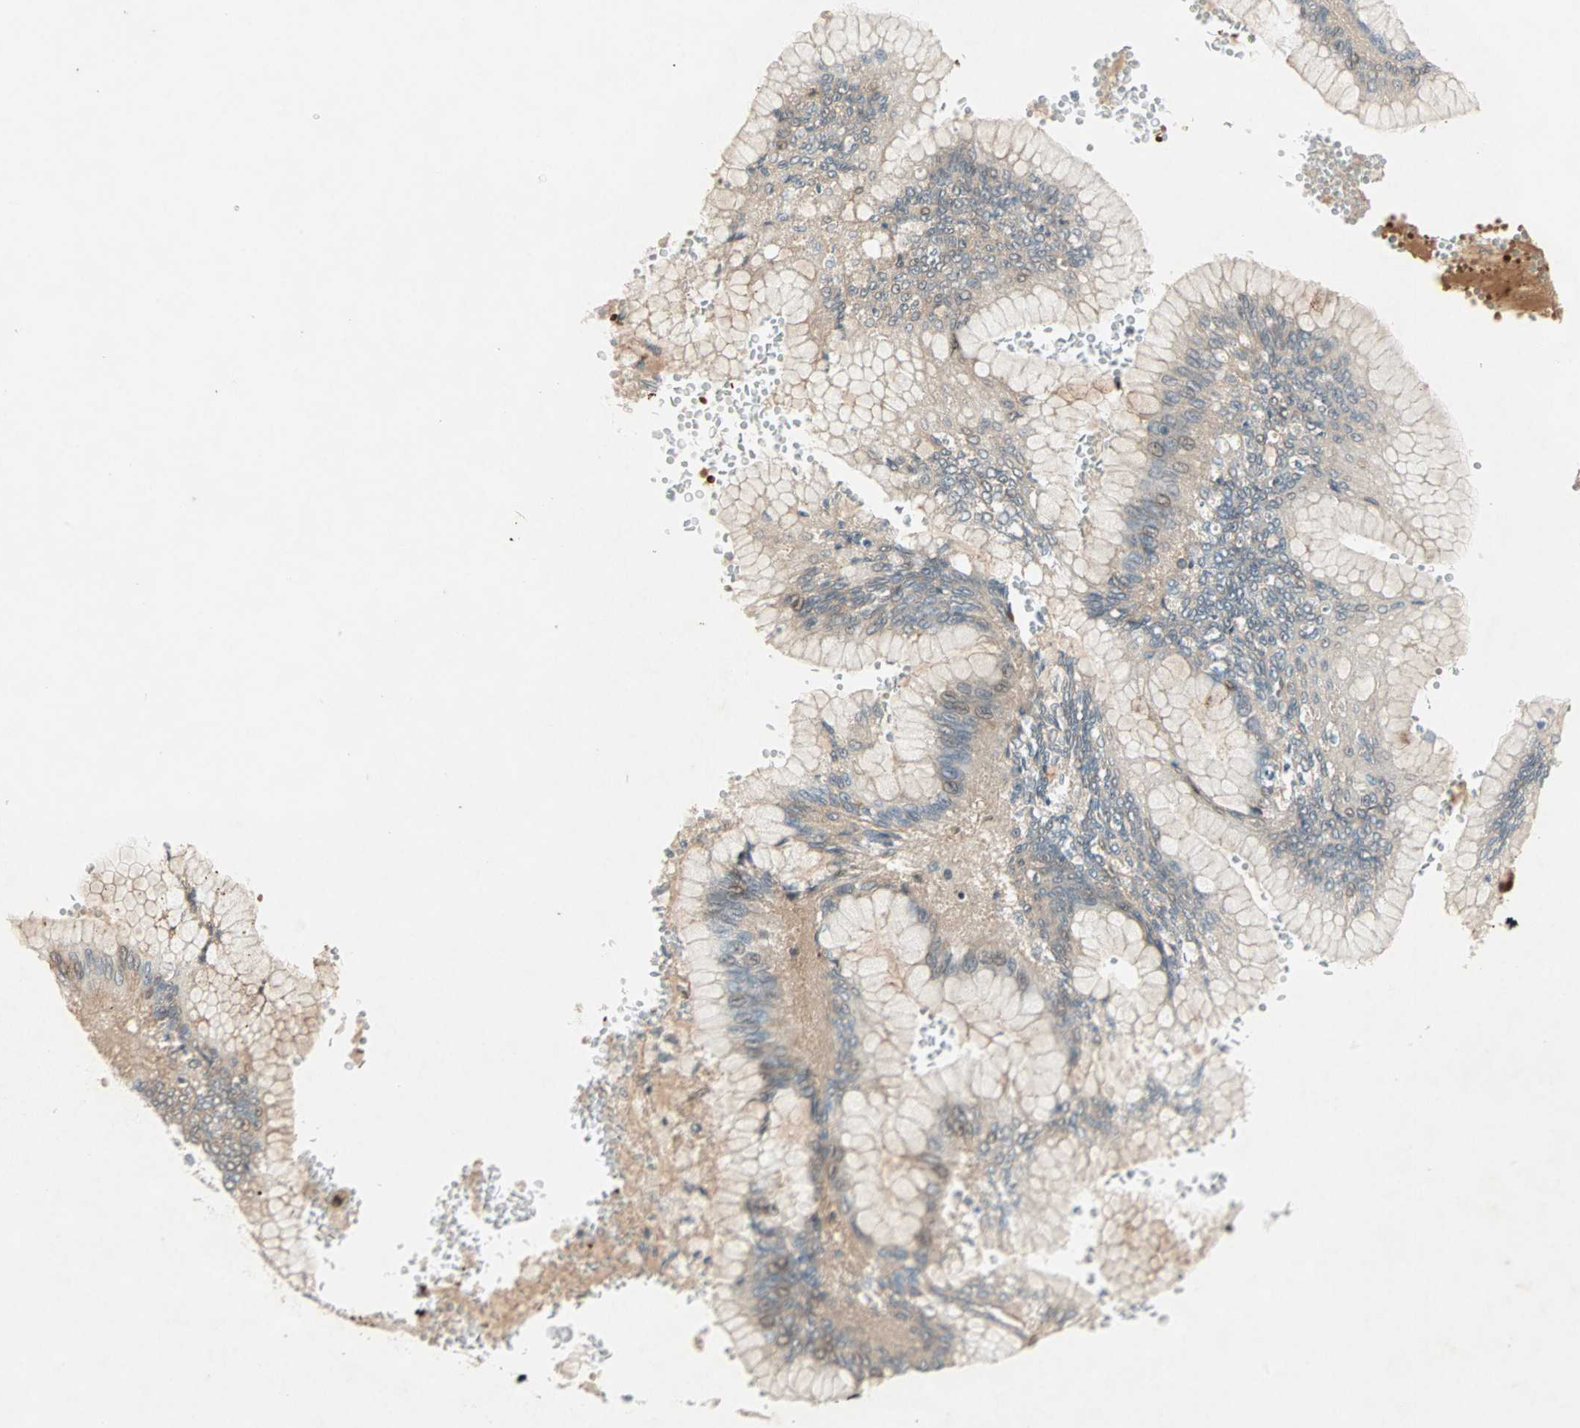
{"staining": {"intensity": "moderate", "quantity": ">75%", "location": "cytoplasmic/membranous,nuclear"}, "tissue": "stomach cancer", "cell_type": "Tumor cells", "image_type": "cancer", "snomed": [{"axis": "morphology", "description": "Normal tissue, NOS"}, {"axis": "morphology", "description": "Adenocarcinoma, NOS"}, {"axis": "topography", "description": "Stomach, upper"}, {"axis": "topography", "description": "Stomach"}], "caption": "Human stomach adenocarcinoma stained with a brown dye exhibits moderate cytoplasmic/membranous and nuclear positive positivity in about >75% of tumor cells.", "gene": "ZNF37A", "patient": {"sex": "male", "age": 76}}